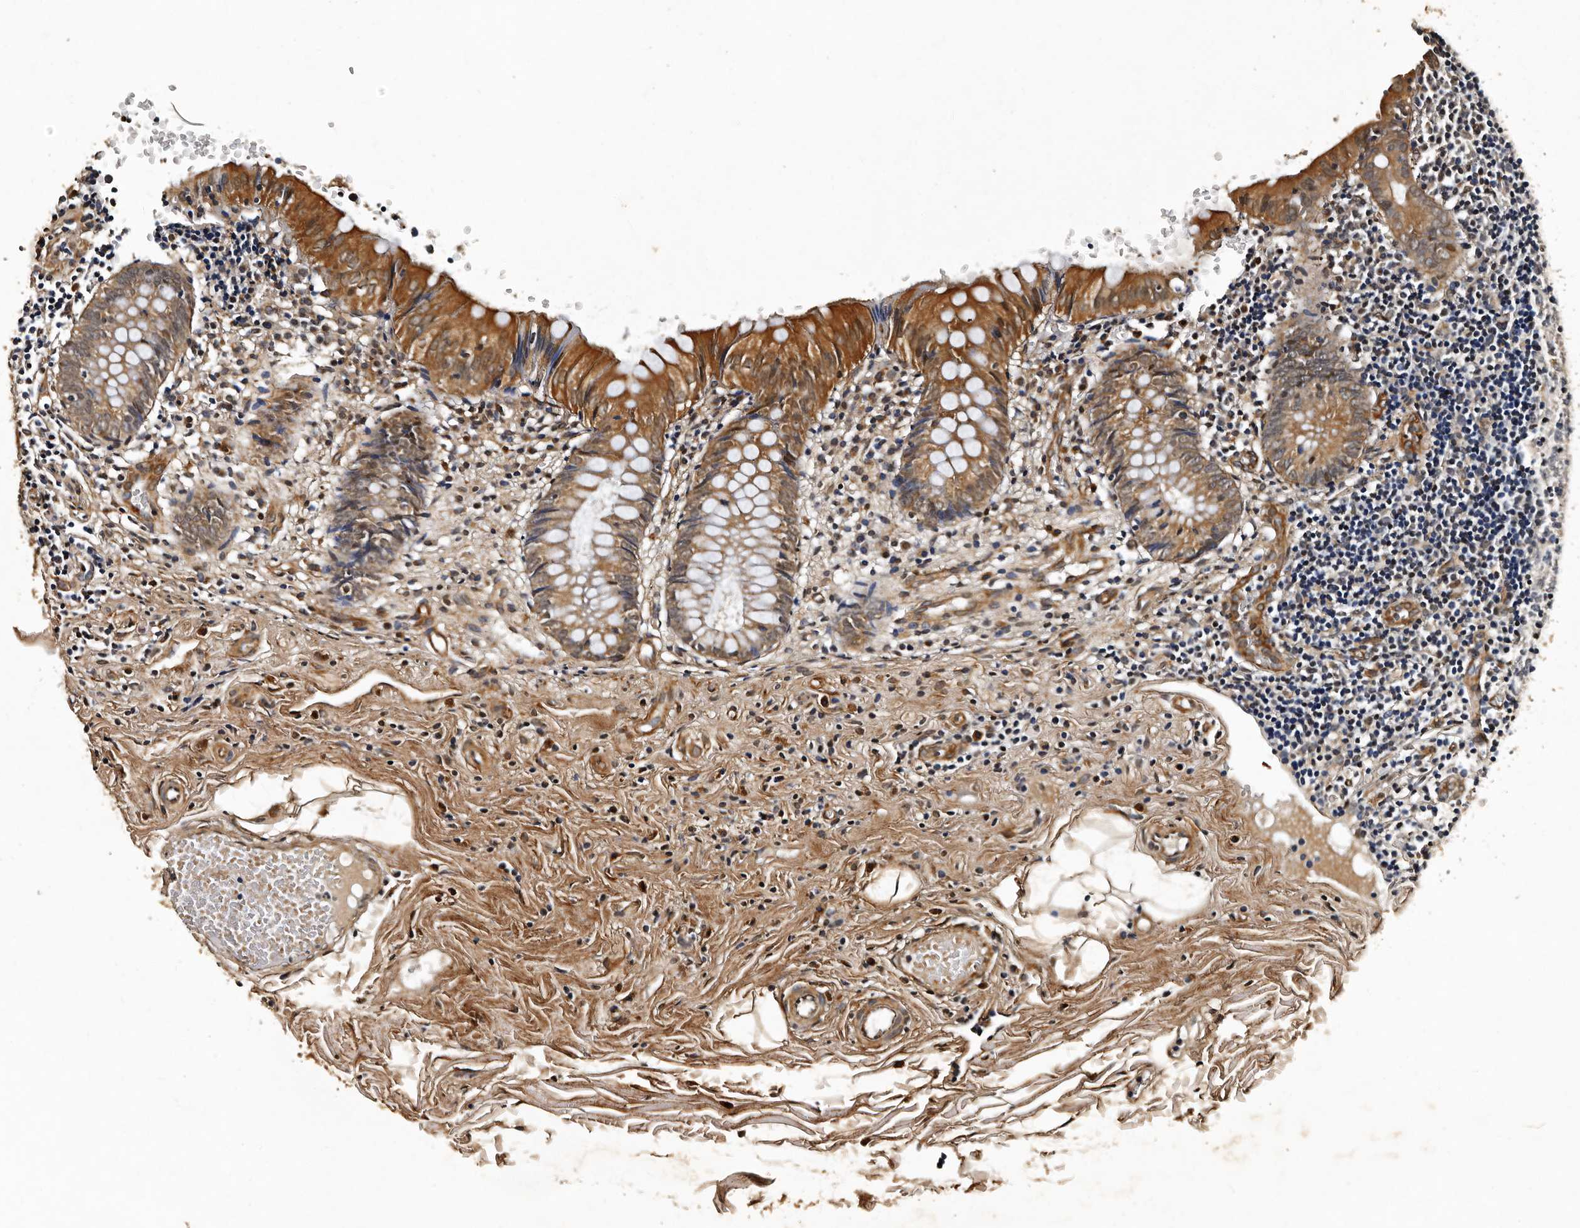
{"staining": {"intensity": "moderate", "quantity": ">75%", "location": "cytoplasmic/membranous"}, "tissue": "appendix", "cell_type": "Glandular cells", "image_type": "normal", "snomed": [{"axis": "morphology", "description": "Normal tissue, NOS"}, {"axis": "topography", "description": "Appendix"}], "caption": "This micrograph demonstrates immunohistochemistry staining of normal appendix, with medium moderate cytoplasmic/membranous positivity in approximately >75% of glandular cells.", "gene": "CPNE3", "patient": {"sex": "male", "age": 8}}